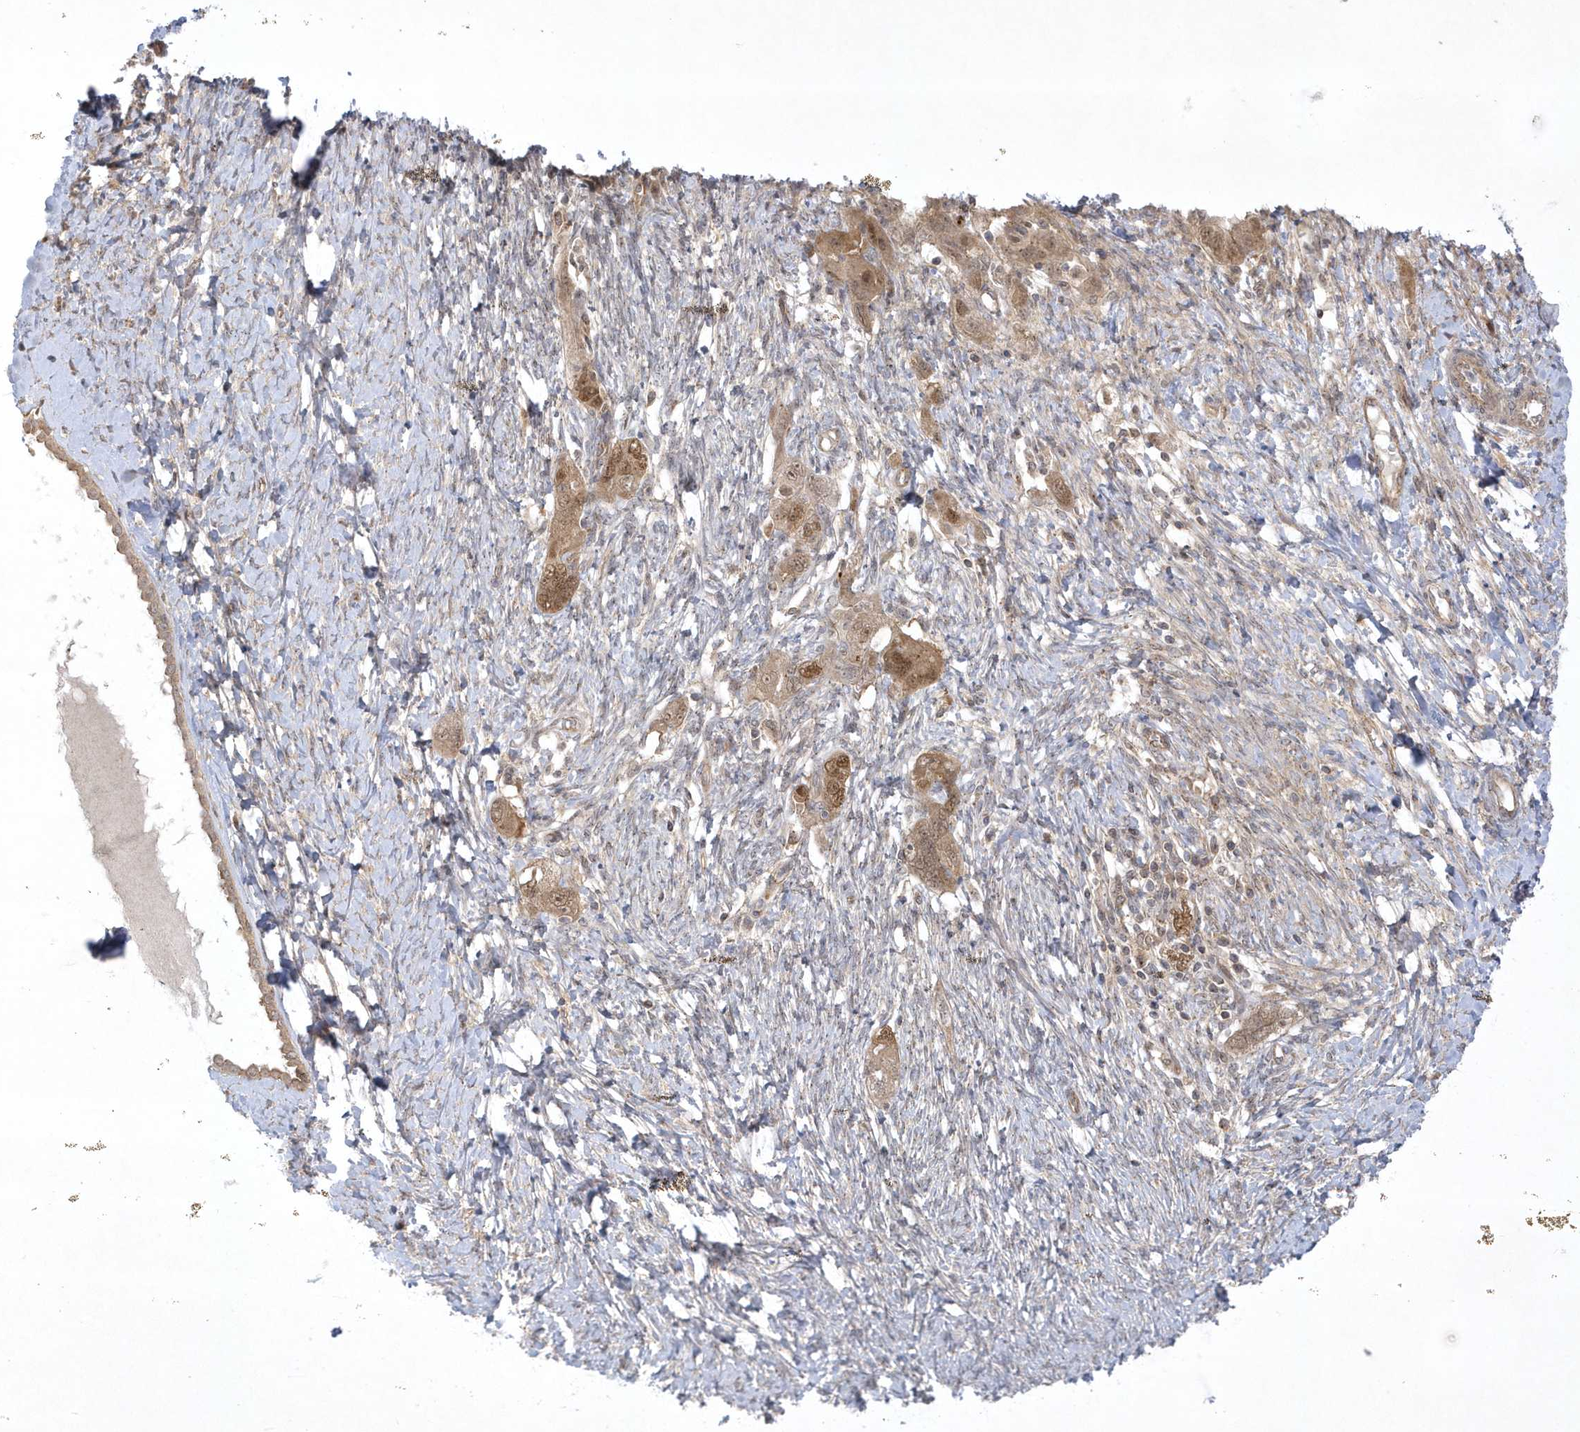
{"staining": {"intensity": "moderate", "quantity": "25%-75%", "location": "cytoplasmic/membranous,nuclear"}, "tissue": "ovarian cancer", "cell_type": "Tumor cells", "image_type": "cancer", "snomed": [{"axis": "morphology", "description": "Carcinoma, NOS"}, {"axis": "morphology", "description": "Cystadenocarcinoma, serous, NOS"}, {"axis": "topography", "description": "Ovary"}], "caption": "Ovarian serous cystadenocarcinoma stained for a protein exhibits moderate cytoplasmic/membranous and nuclear positivity in tumor cells.", "gene": "NAF1", "patient": {"sex": "female", "age": 69}}